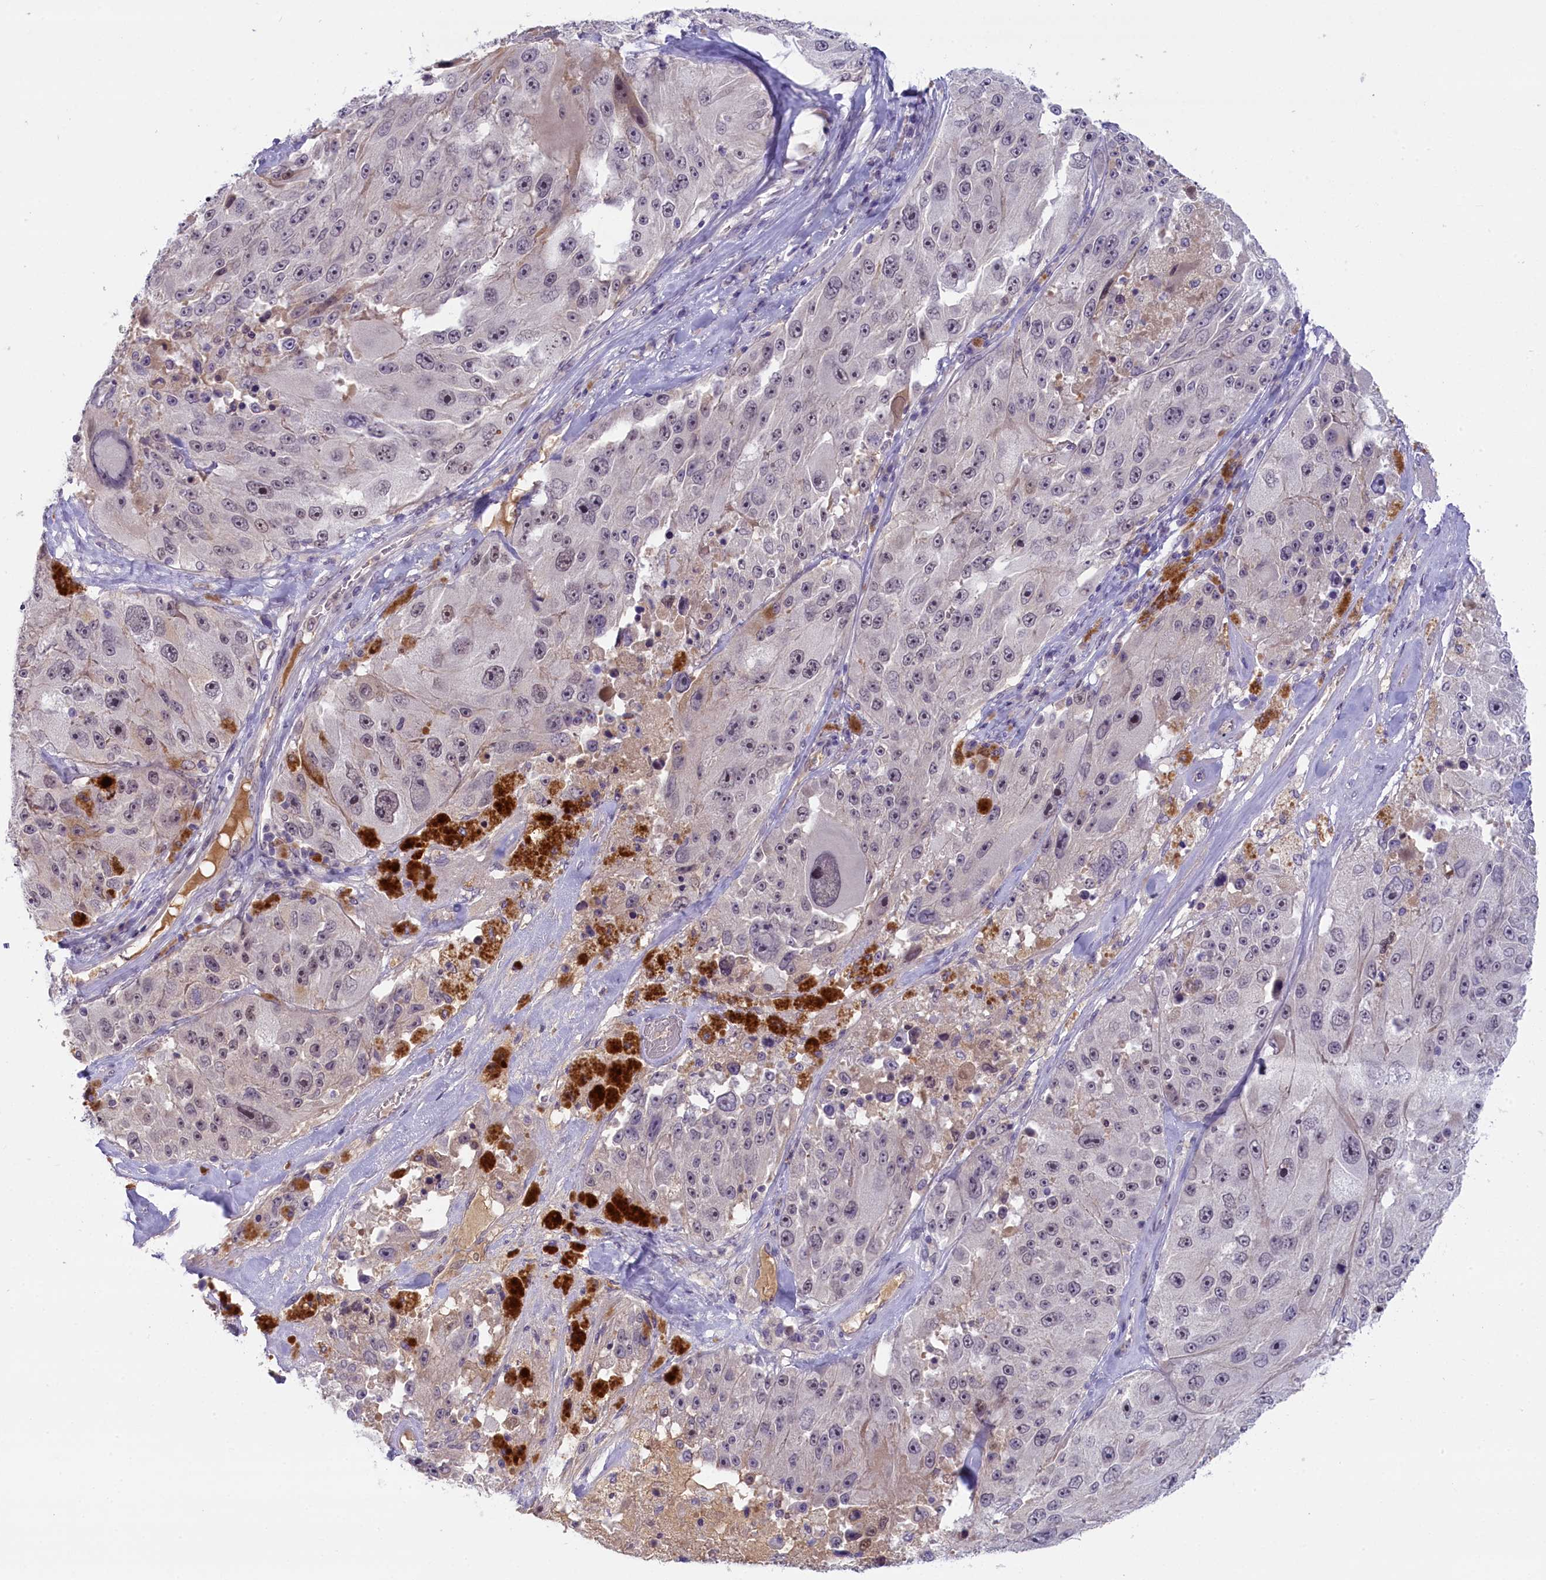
{"staining": {"intensity": "weak", "quantity": "<25%", "location": "nuclear"}, "tissue": "melanoma", "cell_type": "Tumor cells", "image_type": "cancer", "snomed": [{"axis": "morphology", "description": "Malignant melanoma, Metastatic site"}, {"axis": "topography", "description": "Lymph node"}], "caption": "High magnification brightfield microscopy of melanoma stained with DAB (3,3'-diaminobenzidine) (brown) and counterstained with hematoxylin (blue): tumor cells show no significant staining.", "gene": "CRAMP1", "patient": {"sex": "male", "age": 62}}